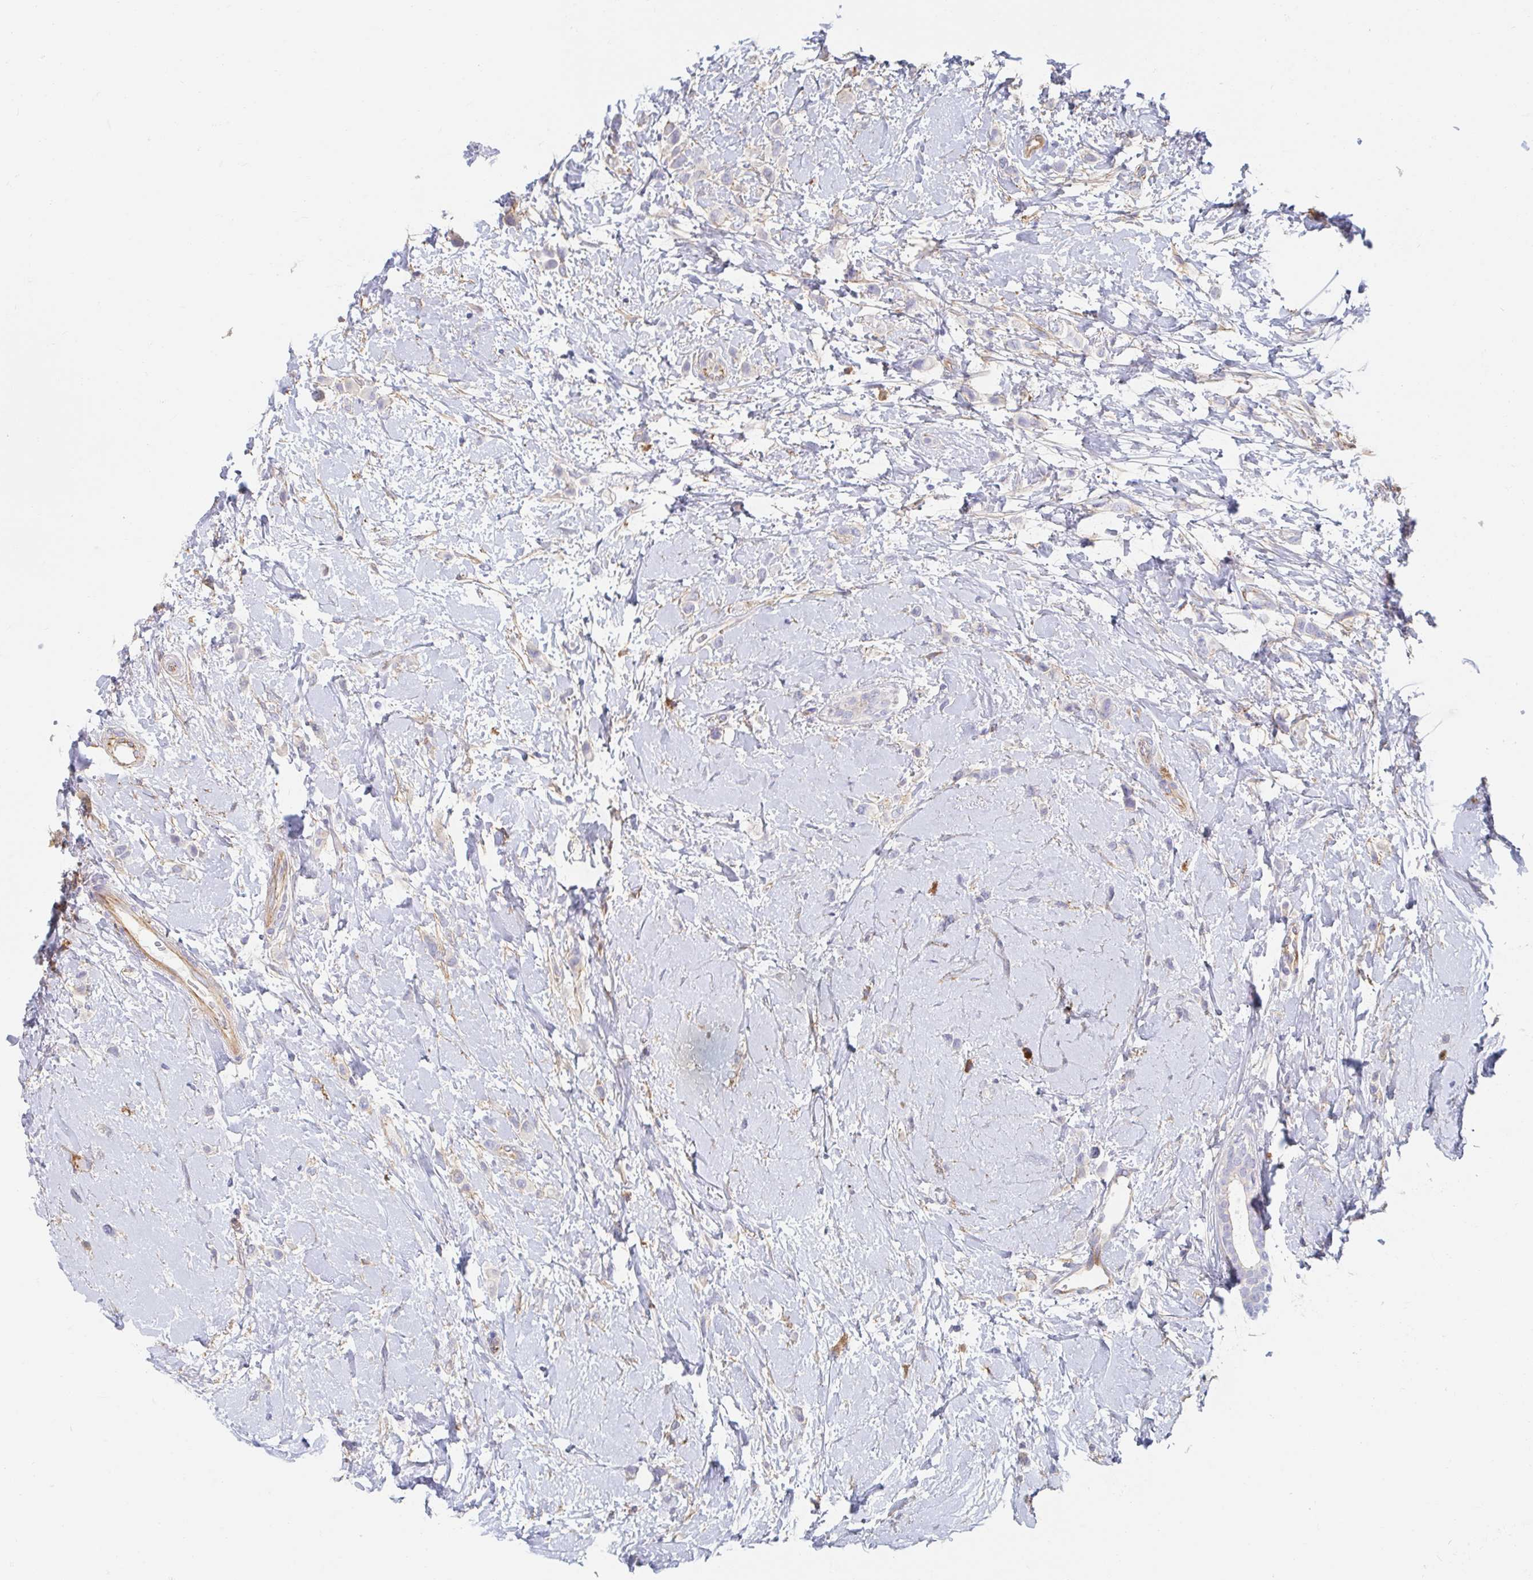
{"staining": {"intensity": "negative", "quantity": "none", "location": "none"}, "tissue": "breast cancer", "cell_type": "Tumor cells", "image_type": "cancer", "snomed": [{"axis": "morphology", "description": "Lobular carcinoma"}, {"axis": "topography", "description": "Breast"}], "caption": "This micrograph is of lobular carcinoma (breast) stained with immunohistochemistry (IHC) to label a protein in brown with the nuclei are counter-stained blue. There is no positivity in tumor cells.", "gene": "MYLK2", "patient": {"sex": "female", "age": 66}}